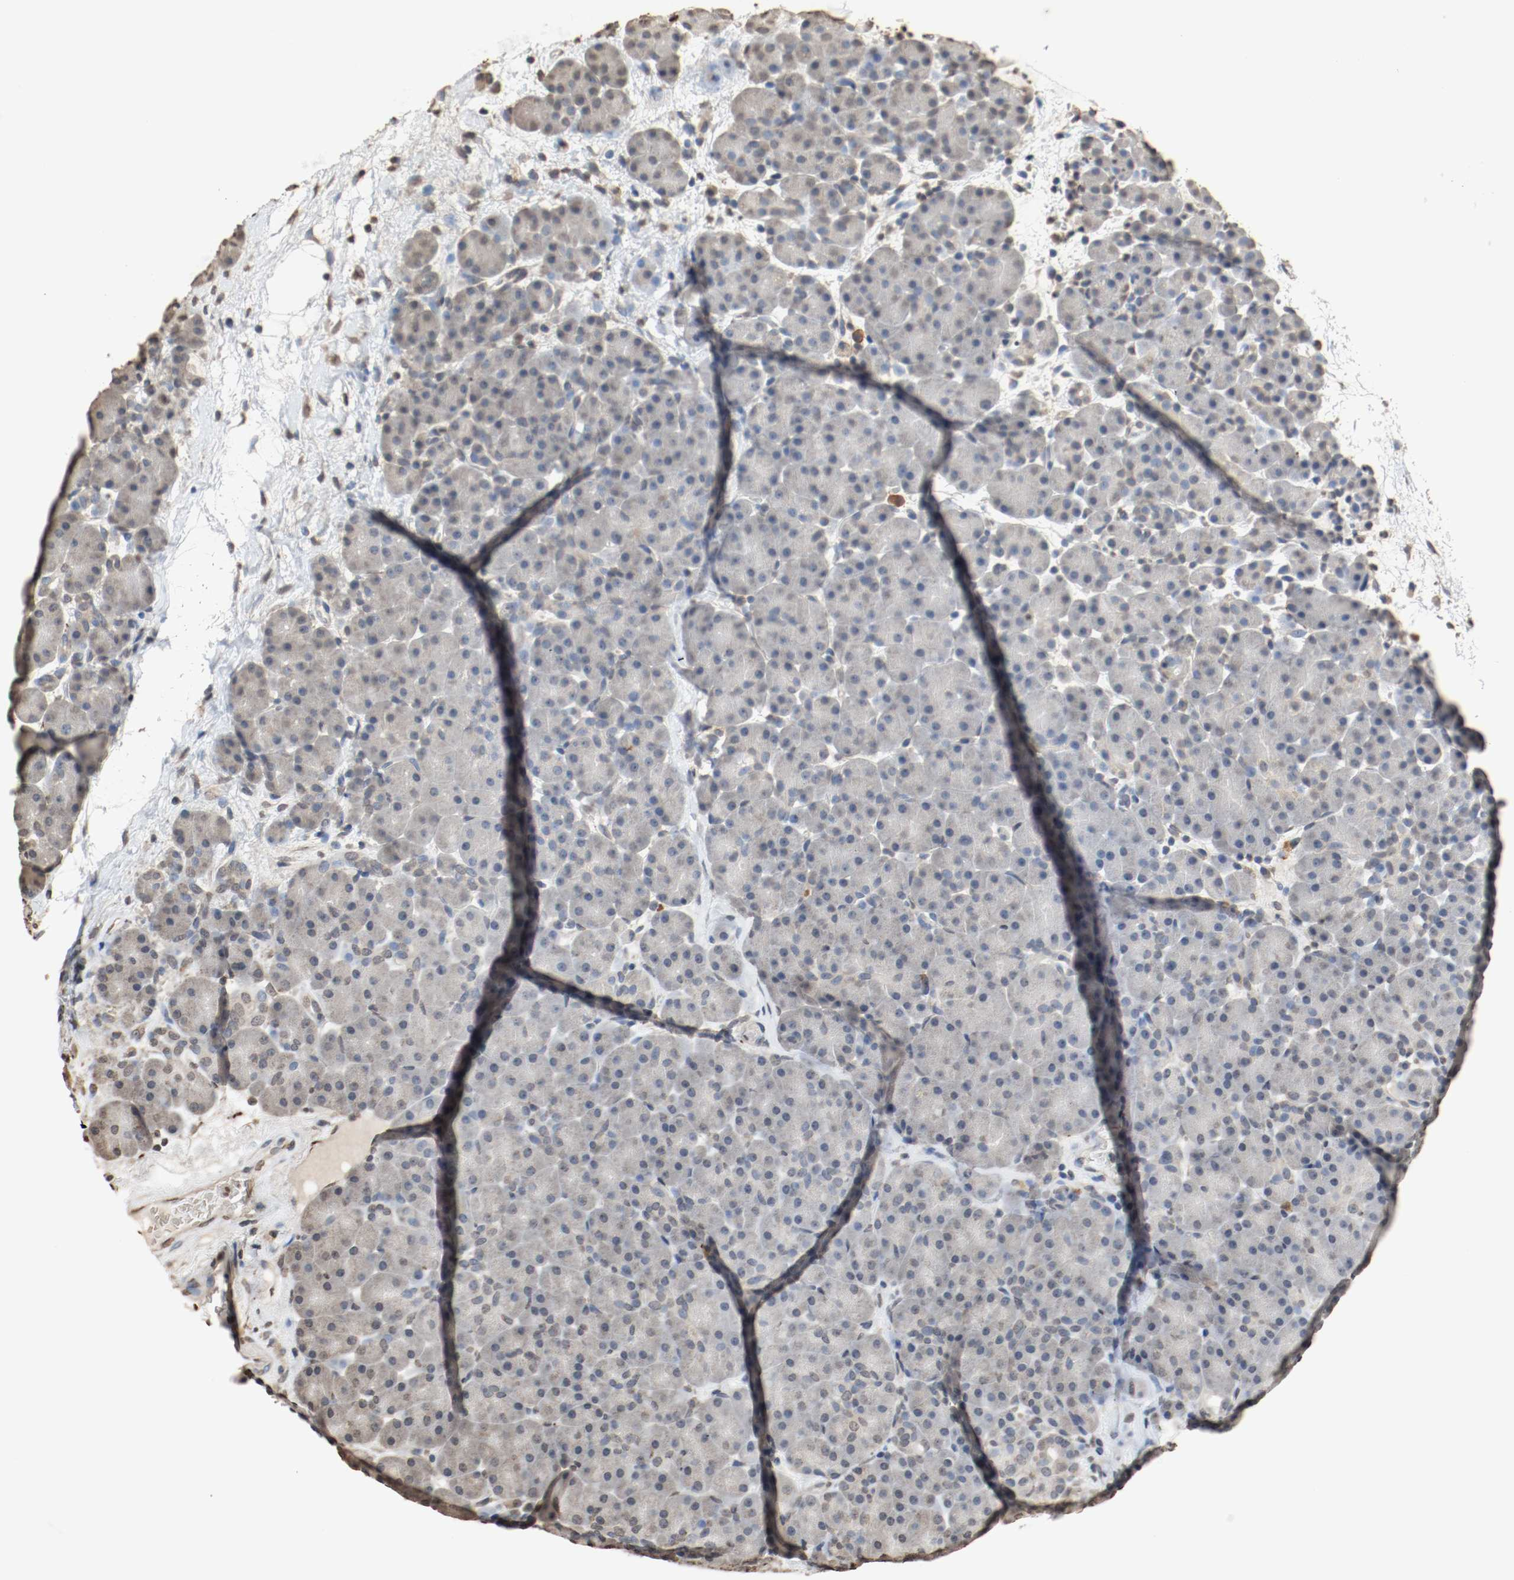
{"staining": {"intensity": "negative", "quantity": "none", "location": "none"}, "tissue": "pancreas", "cell_type": "Exocrine glandular cells", "image_type": "normal", "snomed": [{"axis": "morphology", "description": "Normal tissue, NOS"}, {"axis": "topography", "description": "Pancreas"}], "caption": "The image shows no staining of exocrine glandular cells in benign pancreas.", "gene": "RTN4", "patient": {"sex": "male", "age": 66}}